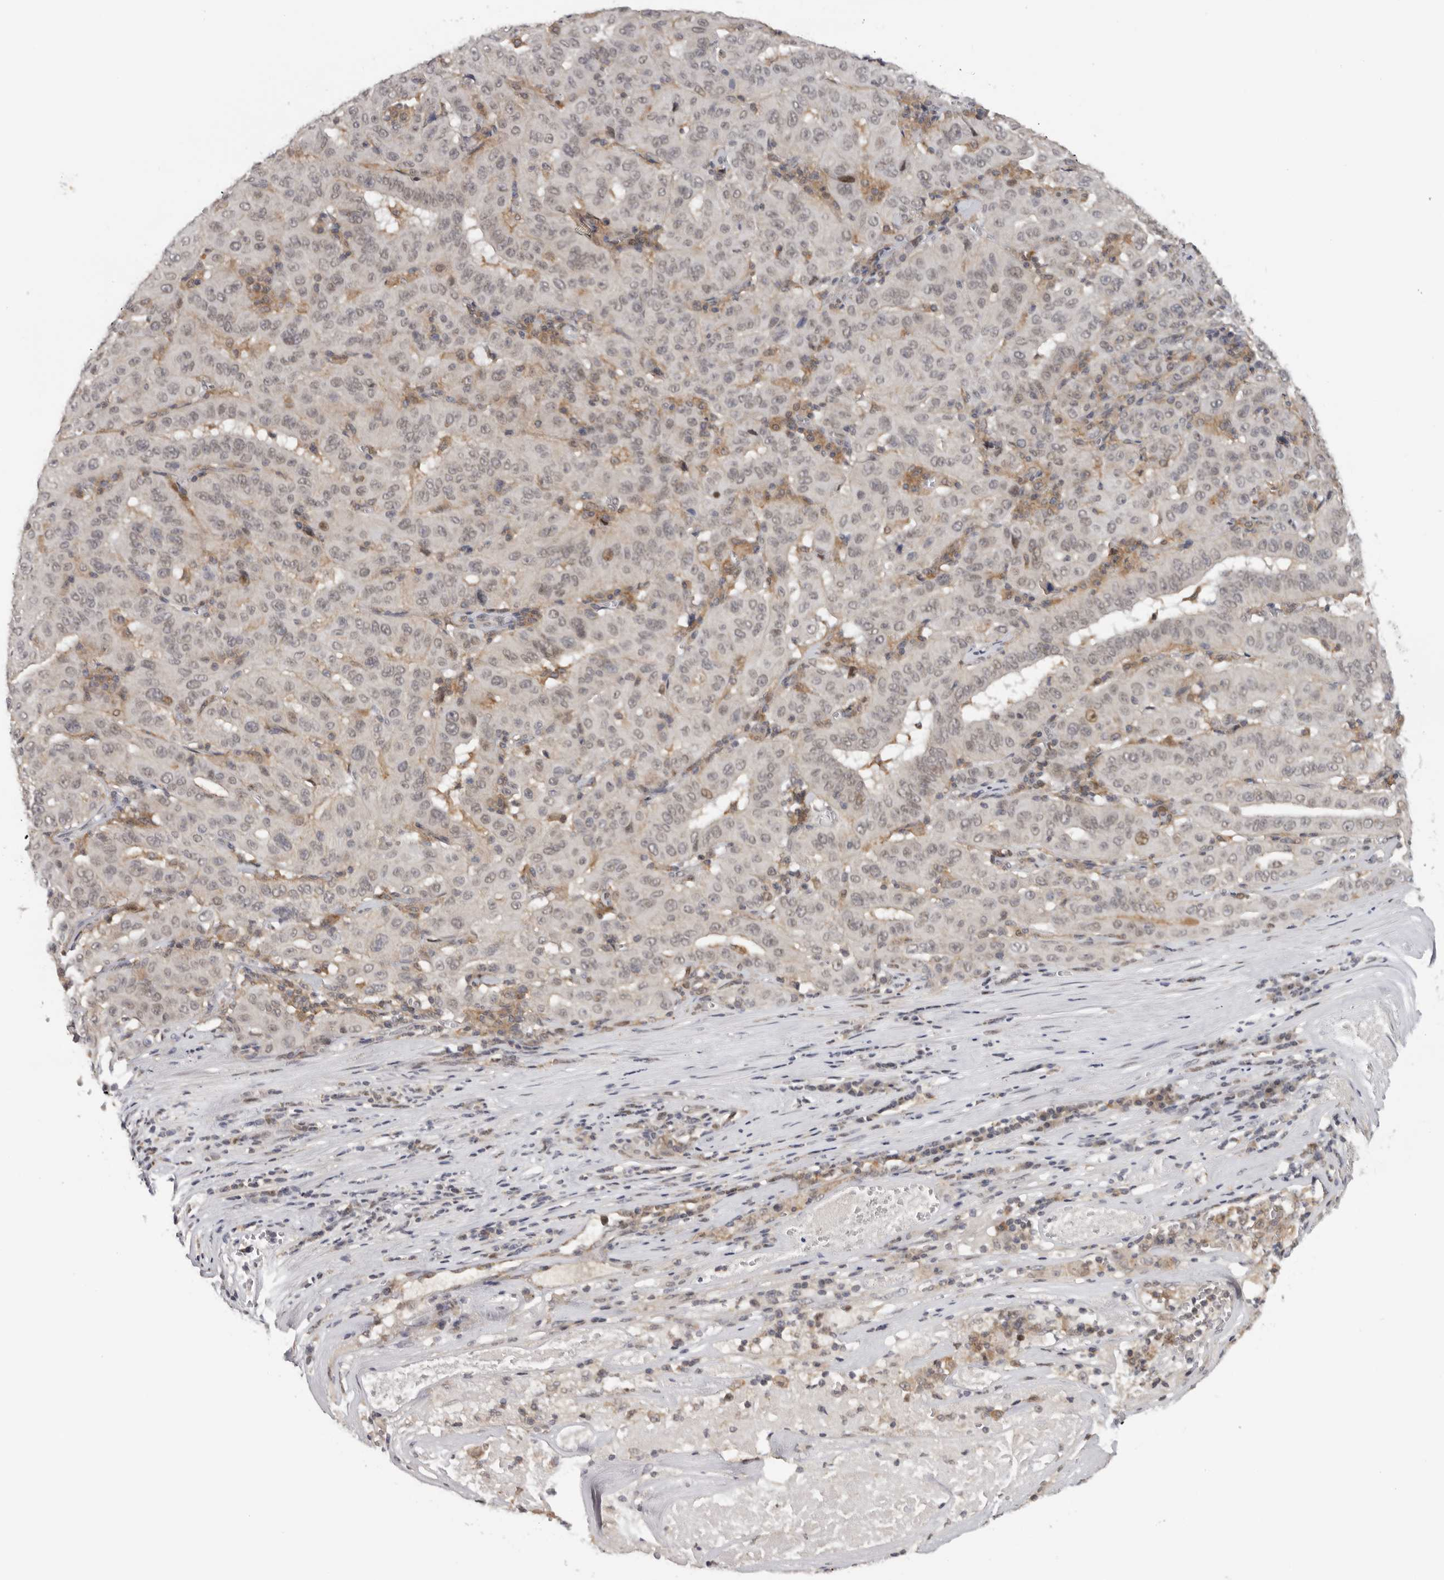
{"staining": {"intensity": "weak", "quantity": "<25%", "location": "cytoplasmic/membranous,nuclear"}, "tissue": "pancreatic cancer", "cell_type": "Tumor cells", "image_type": "cancer", "snomed": [{"axis": "morphology", "description": "Adenocarcinoma, NOS"}, {"axis": "topography", "description": "Pancreas"}], "caption": "High magnification brightfield microscopy of pancreatic cancer (adenocarcinoma) stained with DAB (brown) and counterstained with hematoxylin (blue): tumor cells show no significant positivity.", "gene": "KIF2B", "patient": {"sex": "male", "age": 63}}